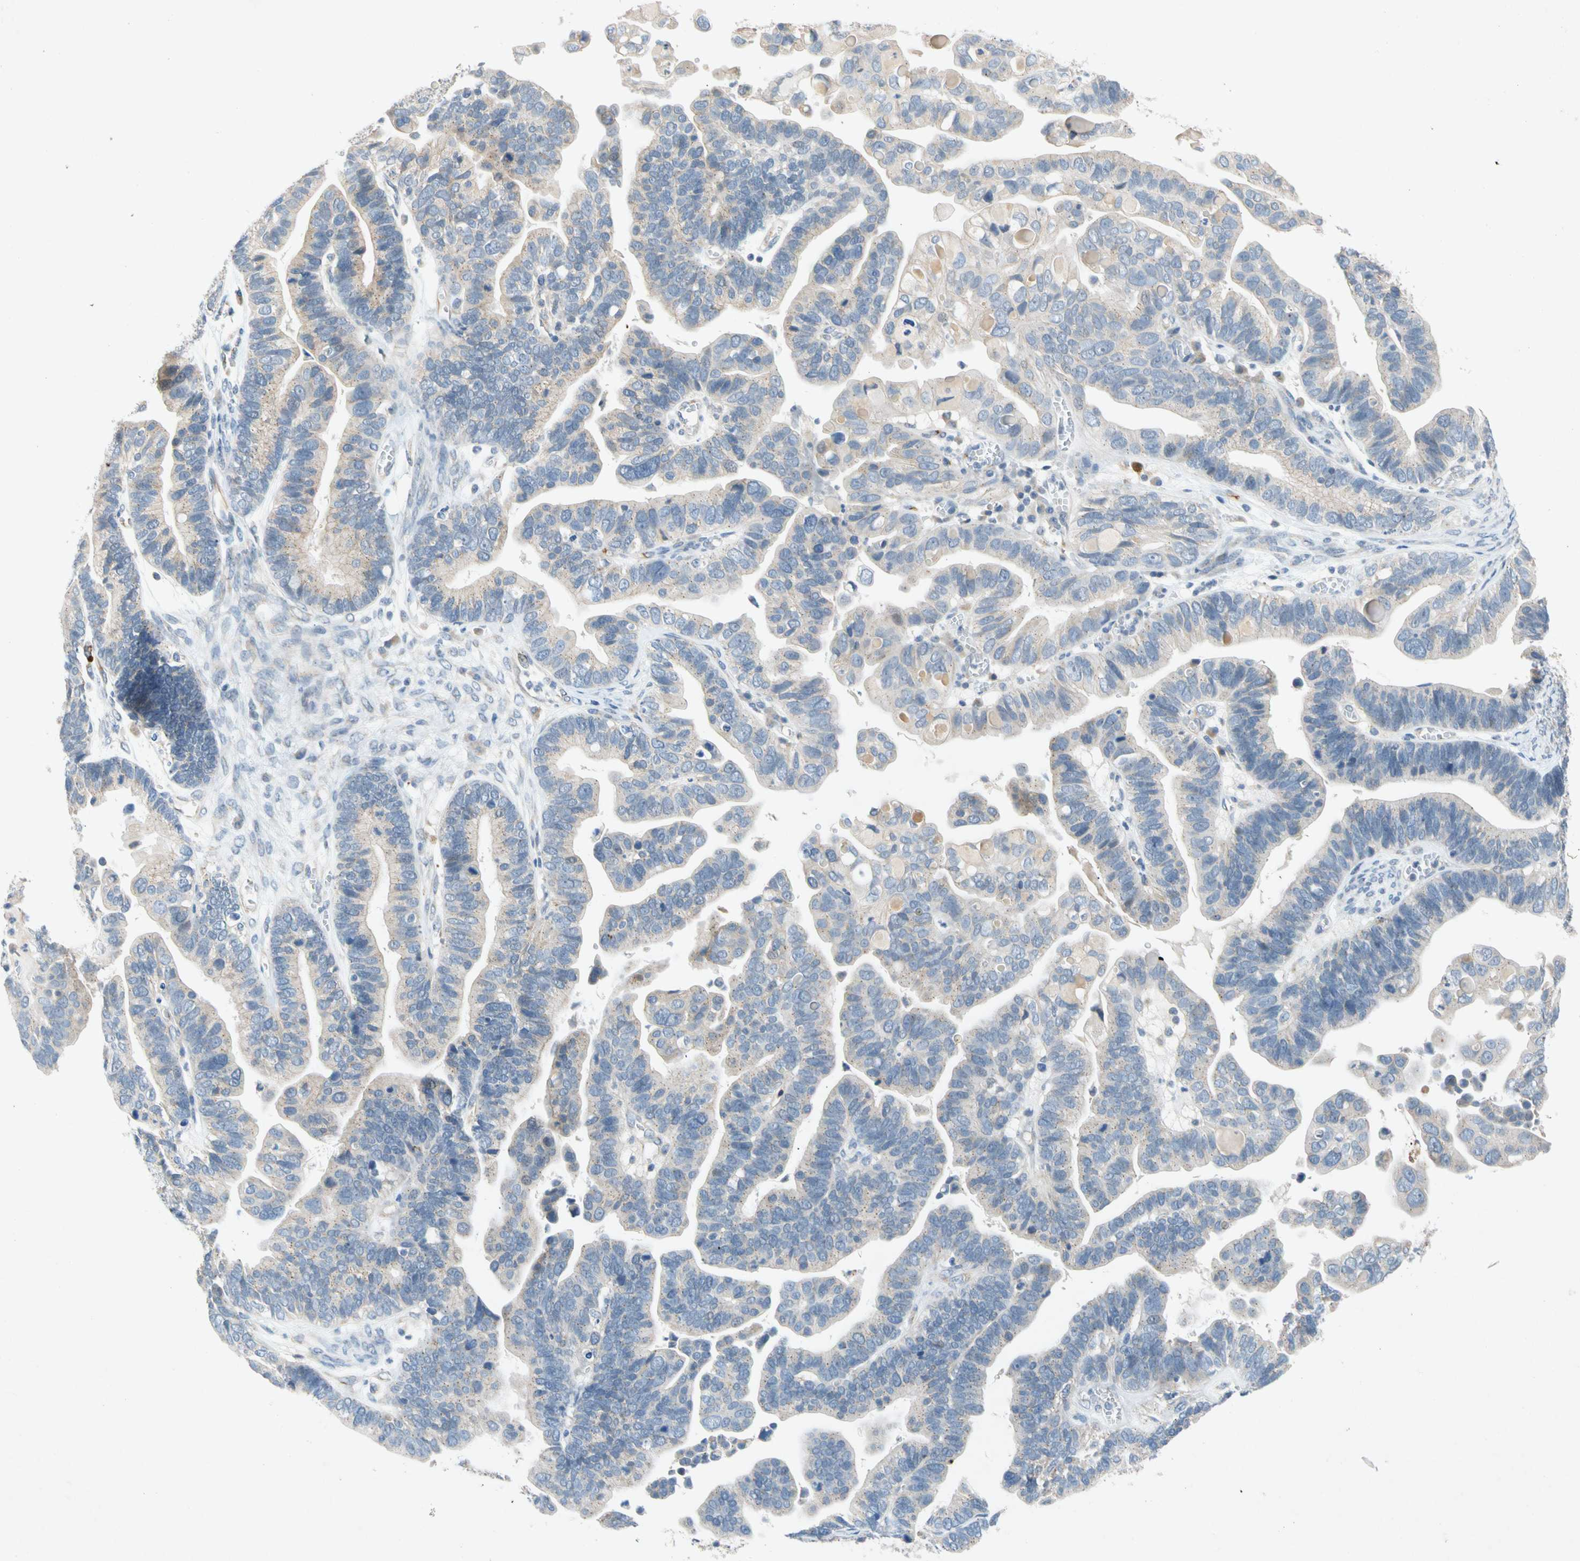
{"staining": {"intensity": "weak", "quantity": "<25%", "location": "cytoplasmic/membranous"}, "tissue": "ovarian cancer", "cell_type": "Tumor cells", "image_type": "cancer", "snomed": [{"axis": "morphology", "description": "Cystadenocarcinoma, serous, NOS"}, {"axis": "topography", "description": "Ovary"}], "caption": "This is an IHC image of human ovarian cancer (serous cystadenocarcinoma). There is no positivity in tumor cells.", "gene": "GASK1B", "patient": {"sex": "female", "age": 56}}